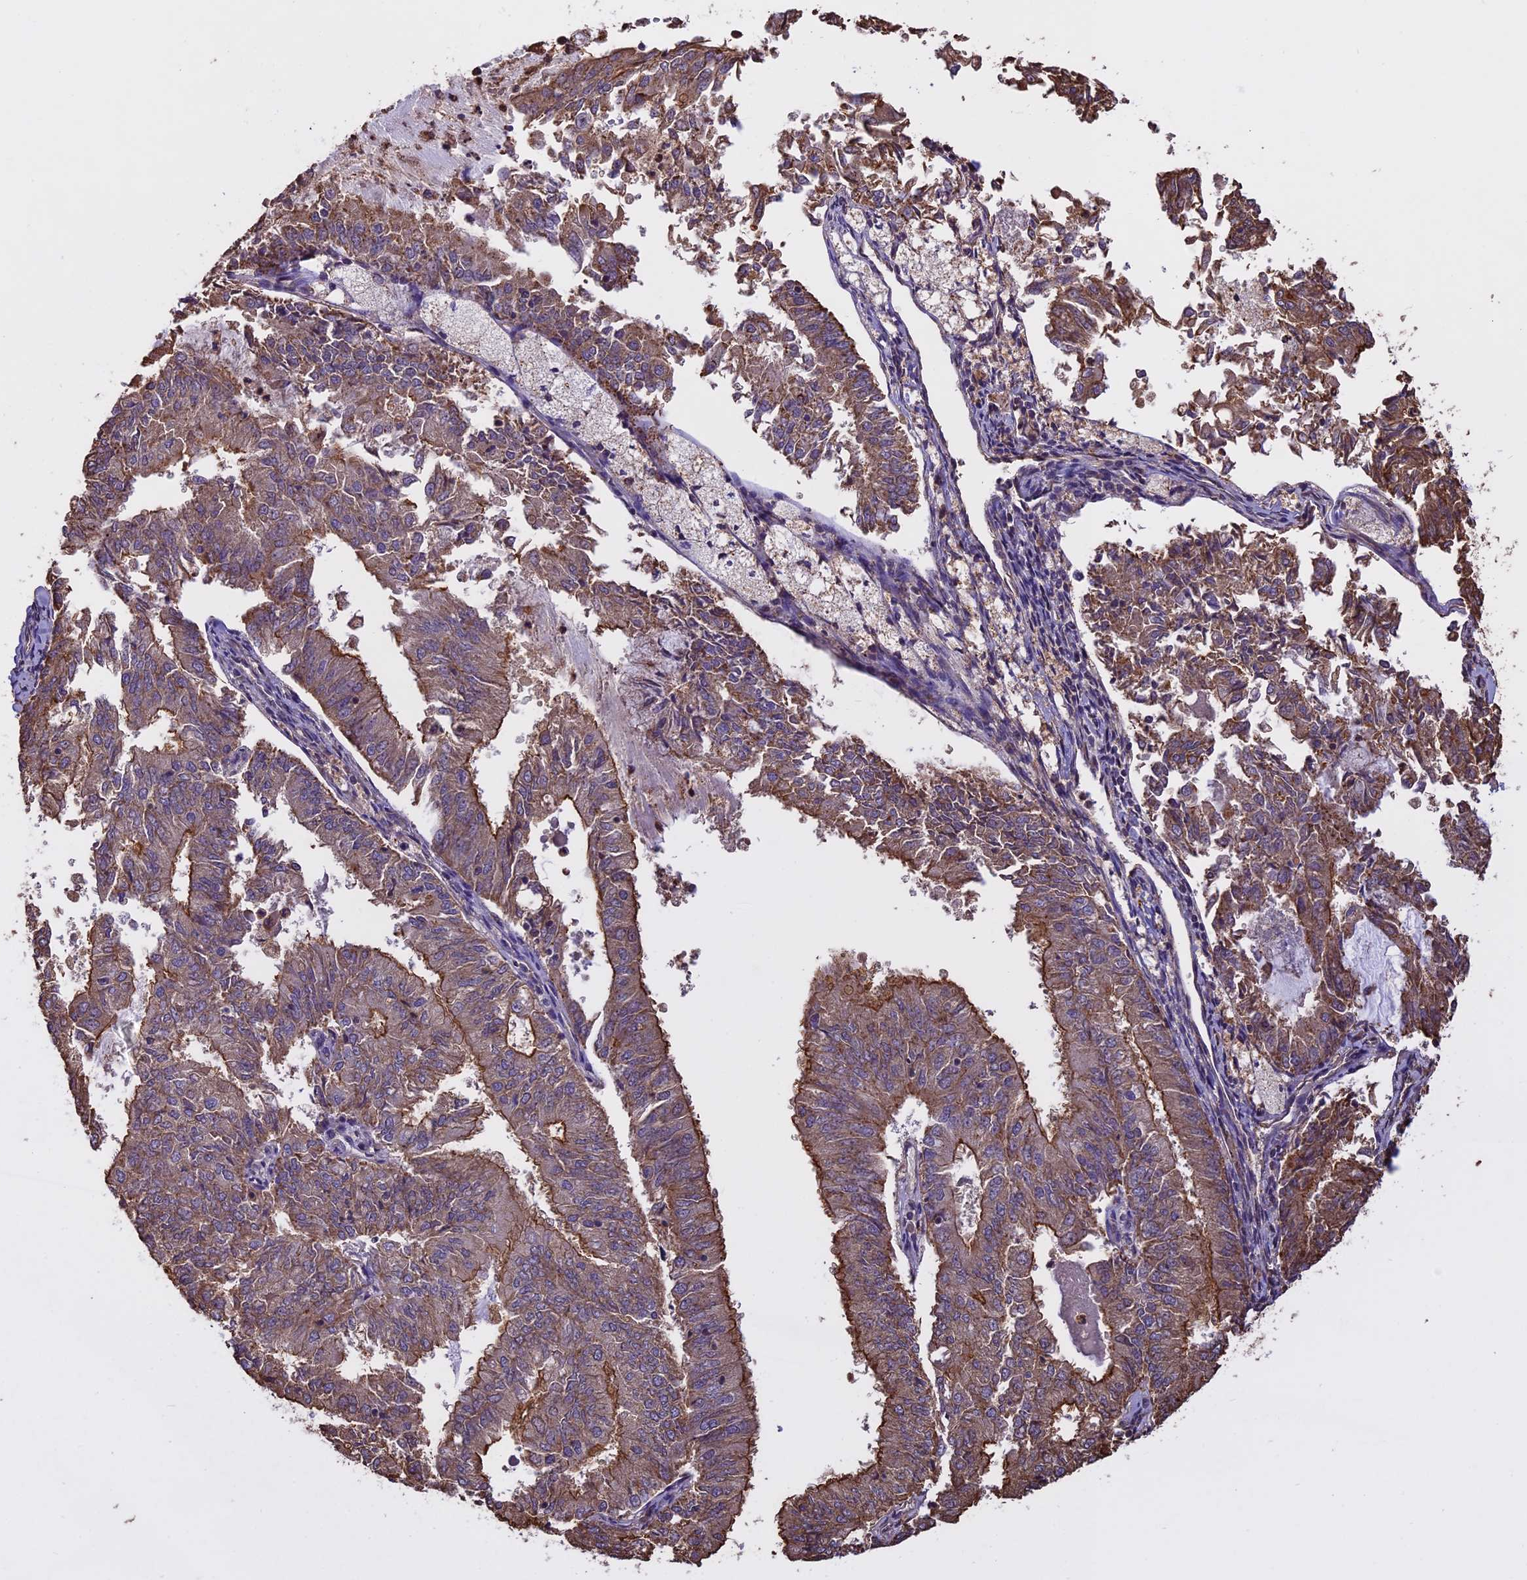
{"staining": {"intensity": "moderate", "quantity": ">75%", "location": "cytoplasmic/membranous"}, "tissue": "endometrial cancer", "cell_type": "Tumor cells", "image_type": "cancer", "snomed": [{"axis": "morphology", "description": "Adenocarcinoma, NOS"}, {"axis": "topography", "description": "Endometrium"}], "caption": "An immunohistochemistry (IHC) image of neoplastic tissue is shown. Protein staining in brown highlights moderate cytoplasmic/membranous positivity in endometrial adenocarcinoma within tumor cells.", "gene": "CHMP2A", "patient": {"sex": "female", "age": 57}}